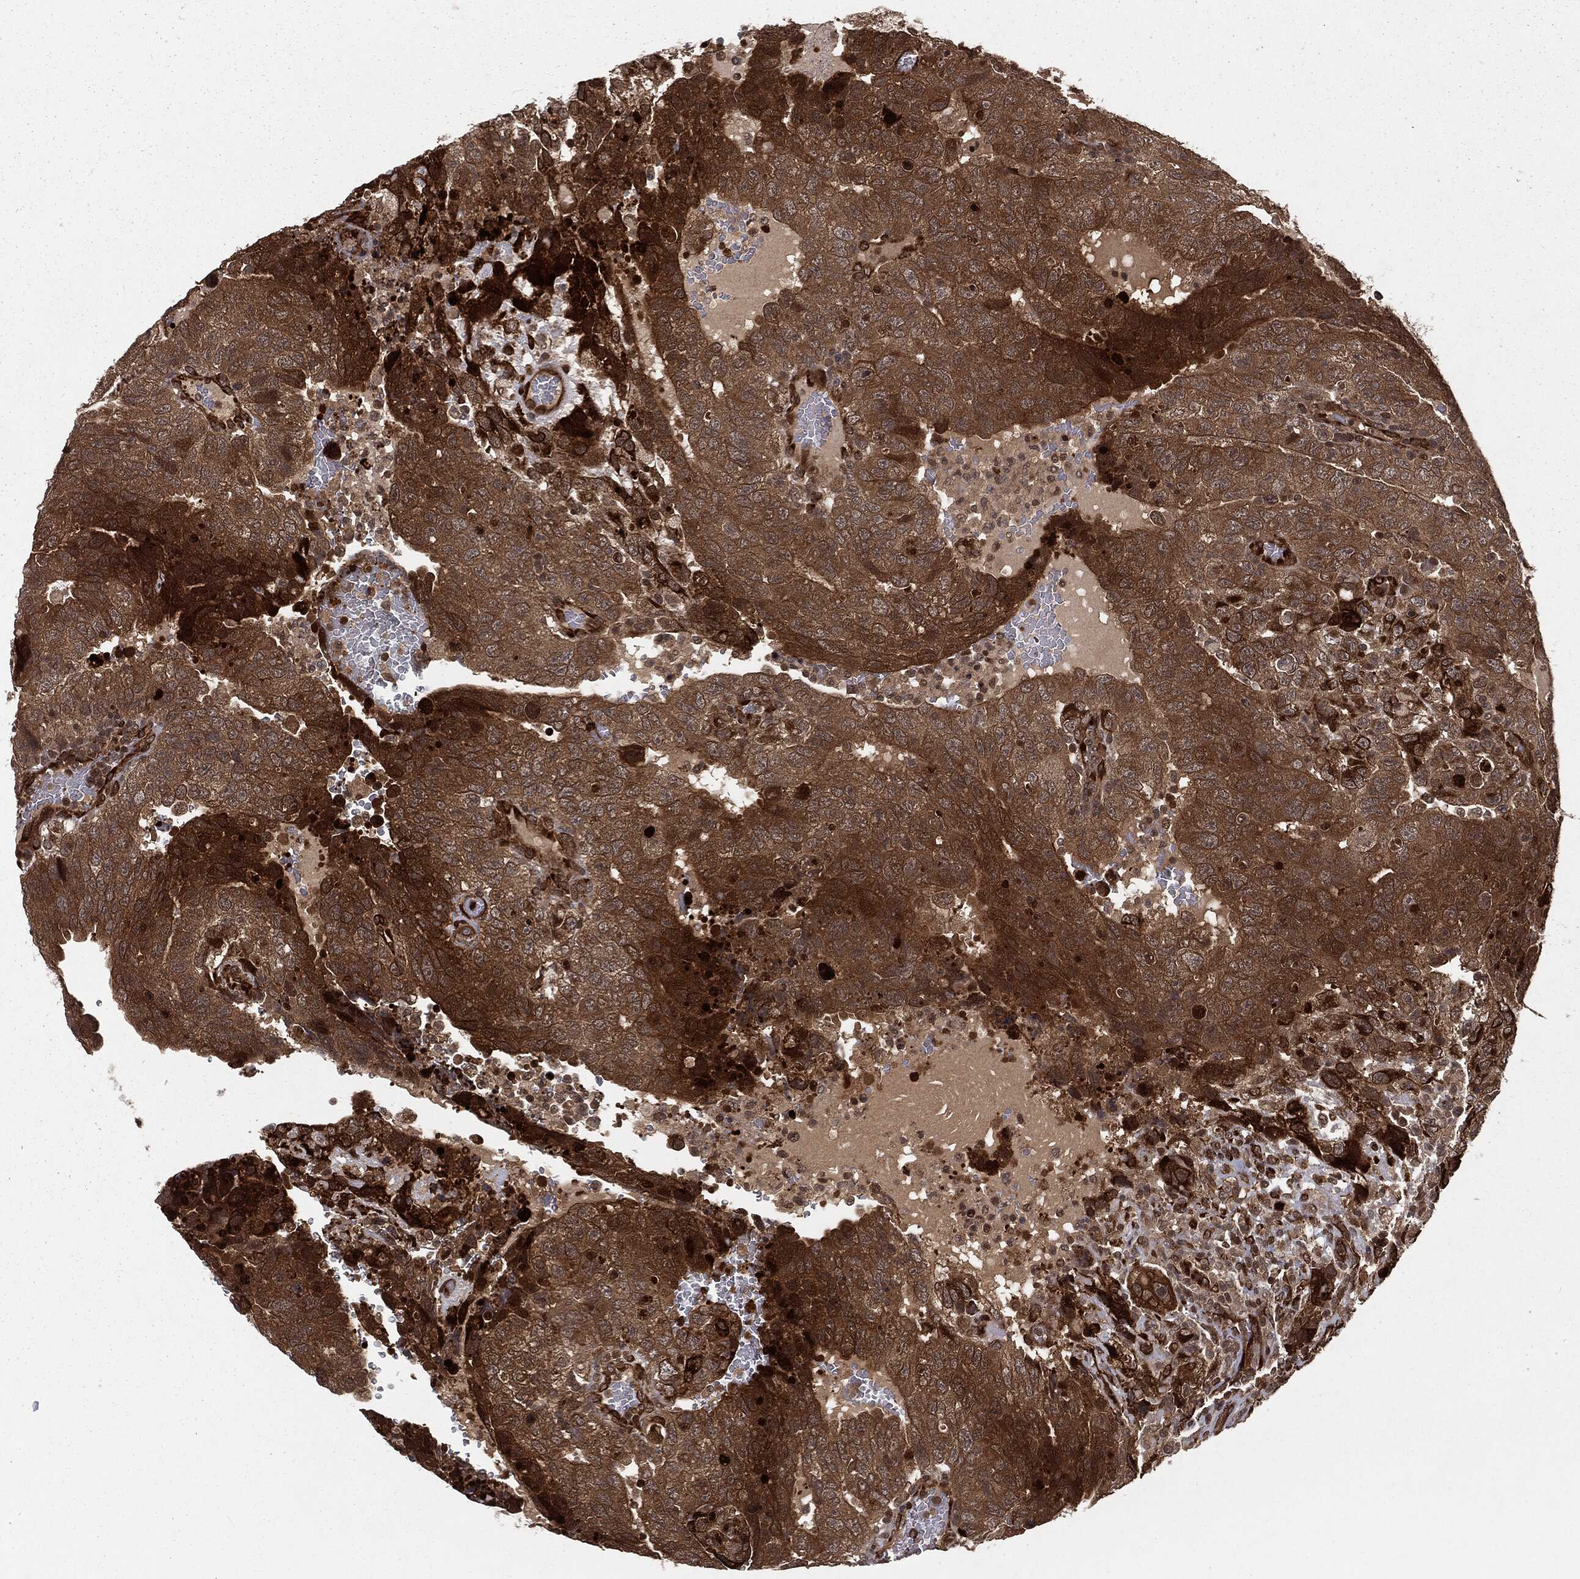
{"staining": {"intensity": "moderate", "quantity": ">75%", "location": "nuclear"}, "tissue": "testis cancer", "cell_type": "Tumor cells", "image_type": "cancer", "snomed": [{"axis": "morphology", "description": "Carcinoma, Embryonal, NOS"}, {"axis": "topography", "description": "Testis"}], "caption": "Testis cancer was stained to show a protein in brown. There is medium levels of moderate nuclear staining in approximately >75% of tumor cells.", "gene": "RANBP9", "patient": {"sex": "male", "age": 34}}